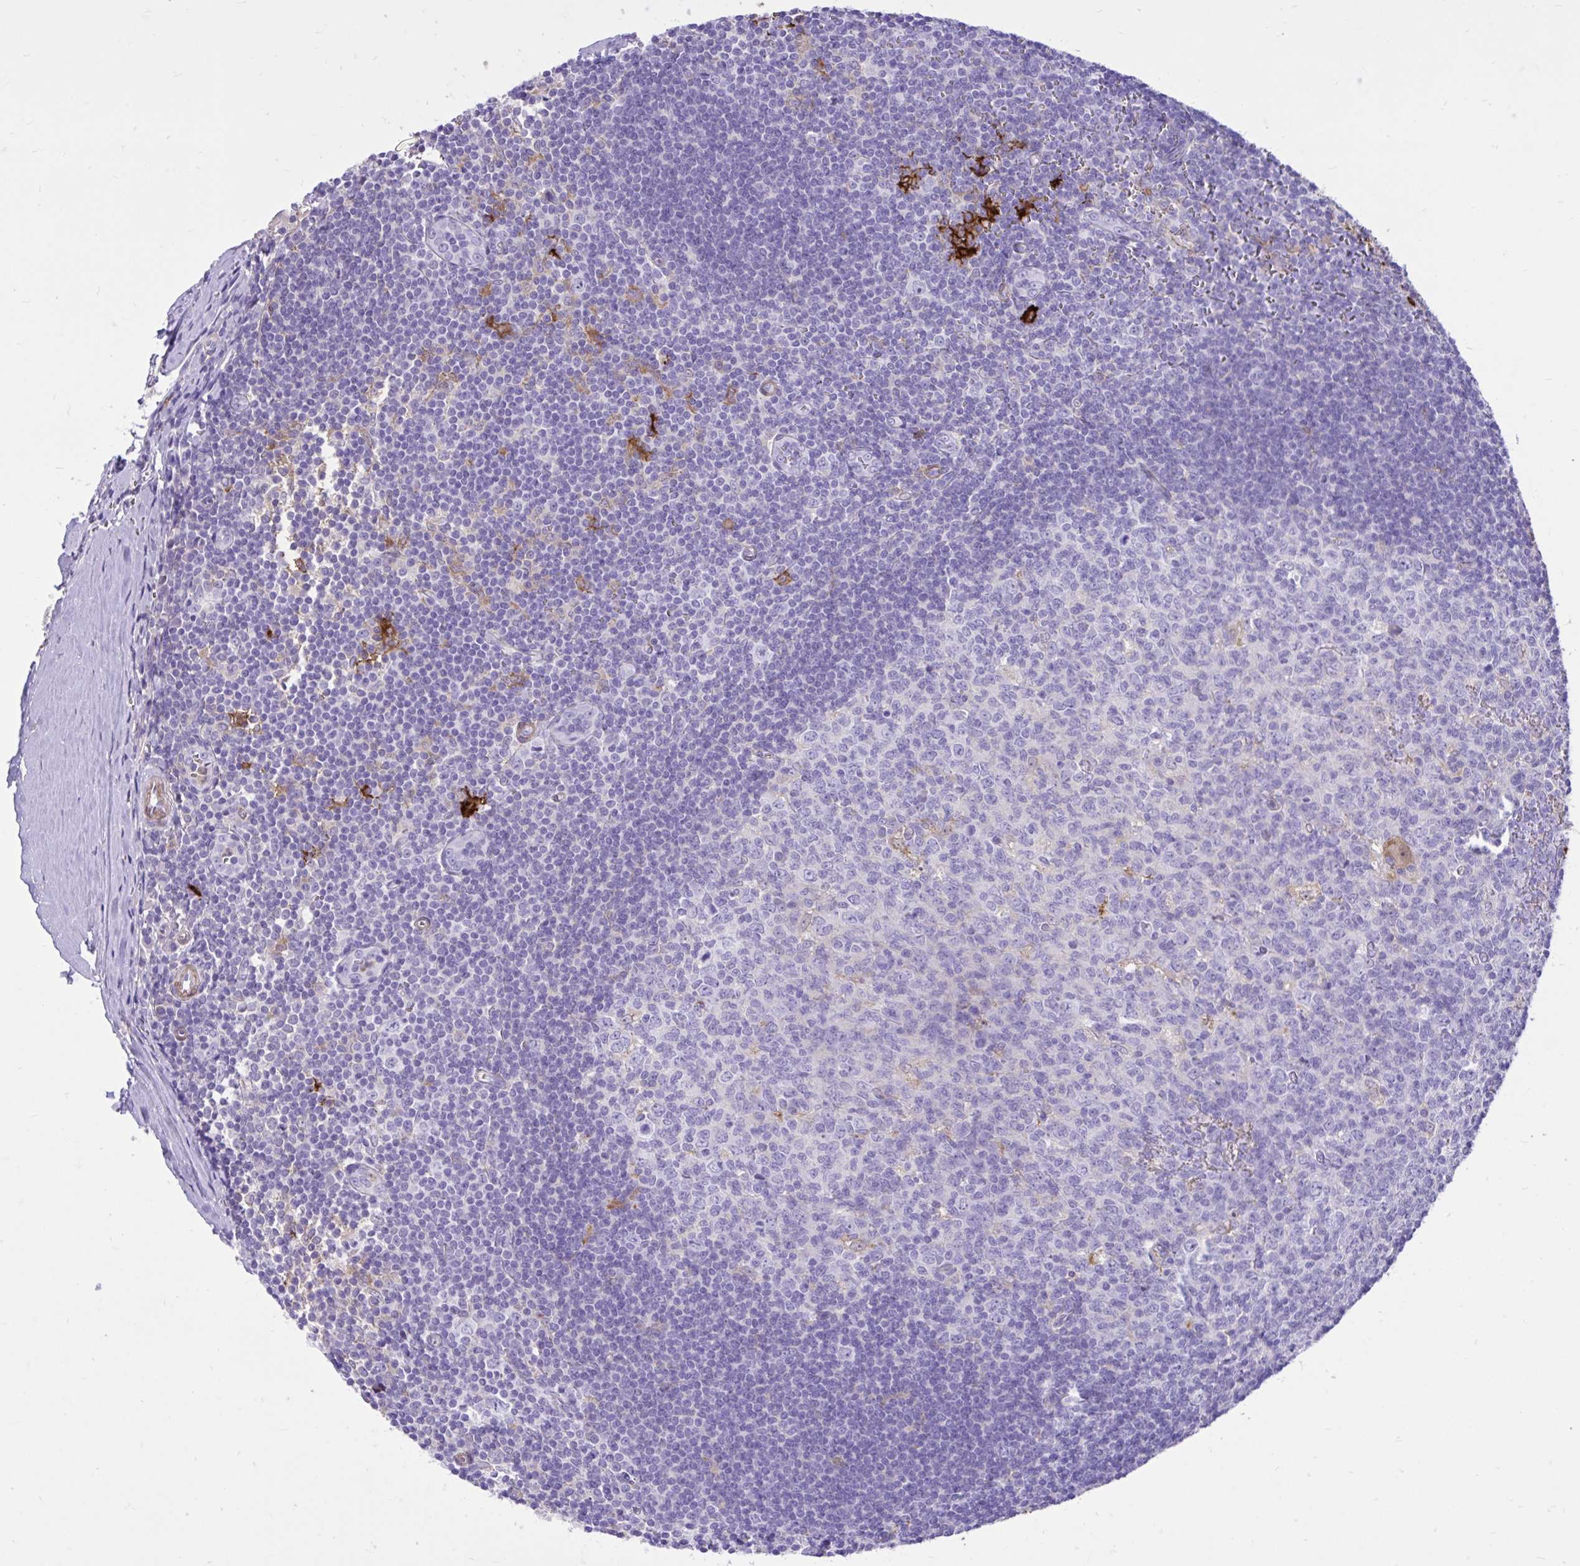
{"staining": {"intensity": "moderate", "quantity": "<25%", "location": "cytoplasmic/membranous"}, "tissue": "tonsil", "cell_type": "Germinal center cells", "image_type": "normal", "snomed": [{"axis": "morphology", "description": "Normal tissue, NOS"}, {"axis": "topography", "description": "Tonsil"}], "caption": "Germinal center cells demonstrate low levels of moderate cytoplasmic/membranous expression in approximately <25% of cells in normal human tonsil. The staining was performed using DAB (3,3'-diaminobenzidine), with brown indicating positive protein expression. Nuclei are stained blue with hematoxylin.", "gene": "TLR7", "patient": {"sex": "male", "age": 27}}